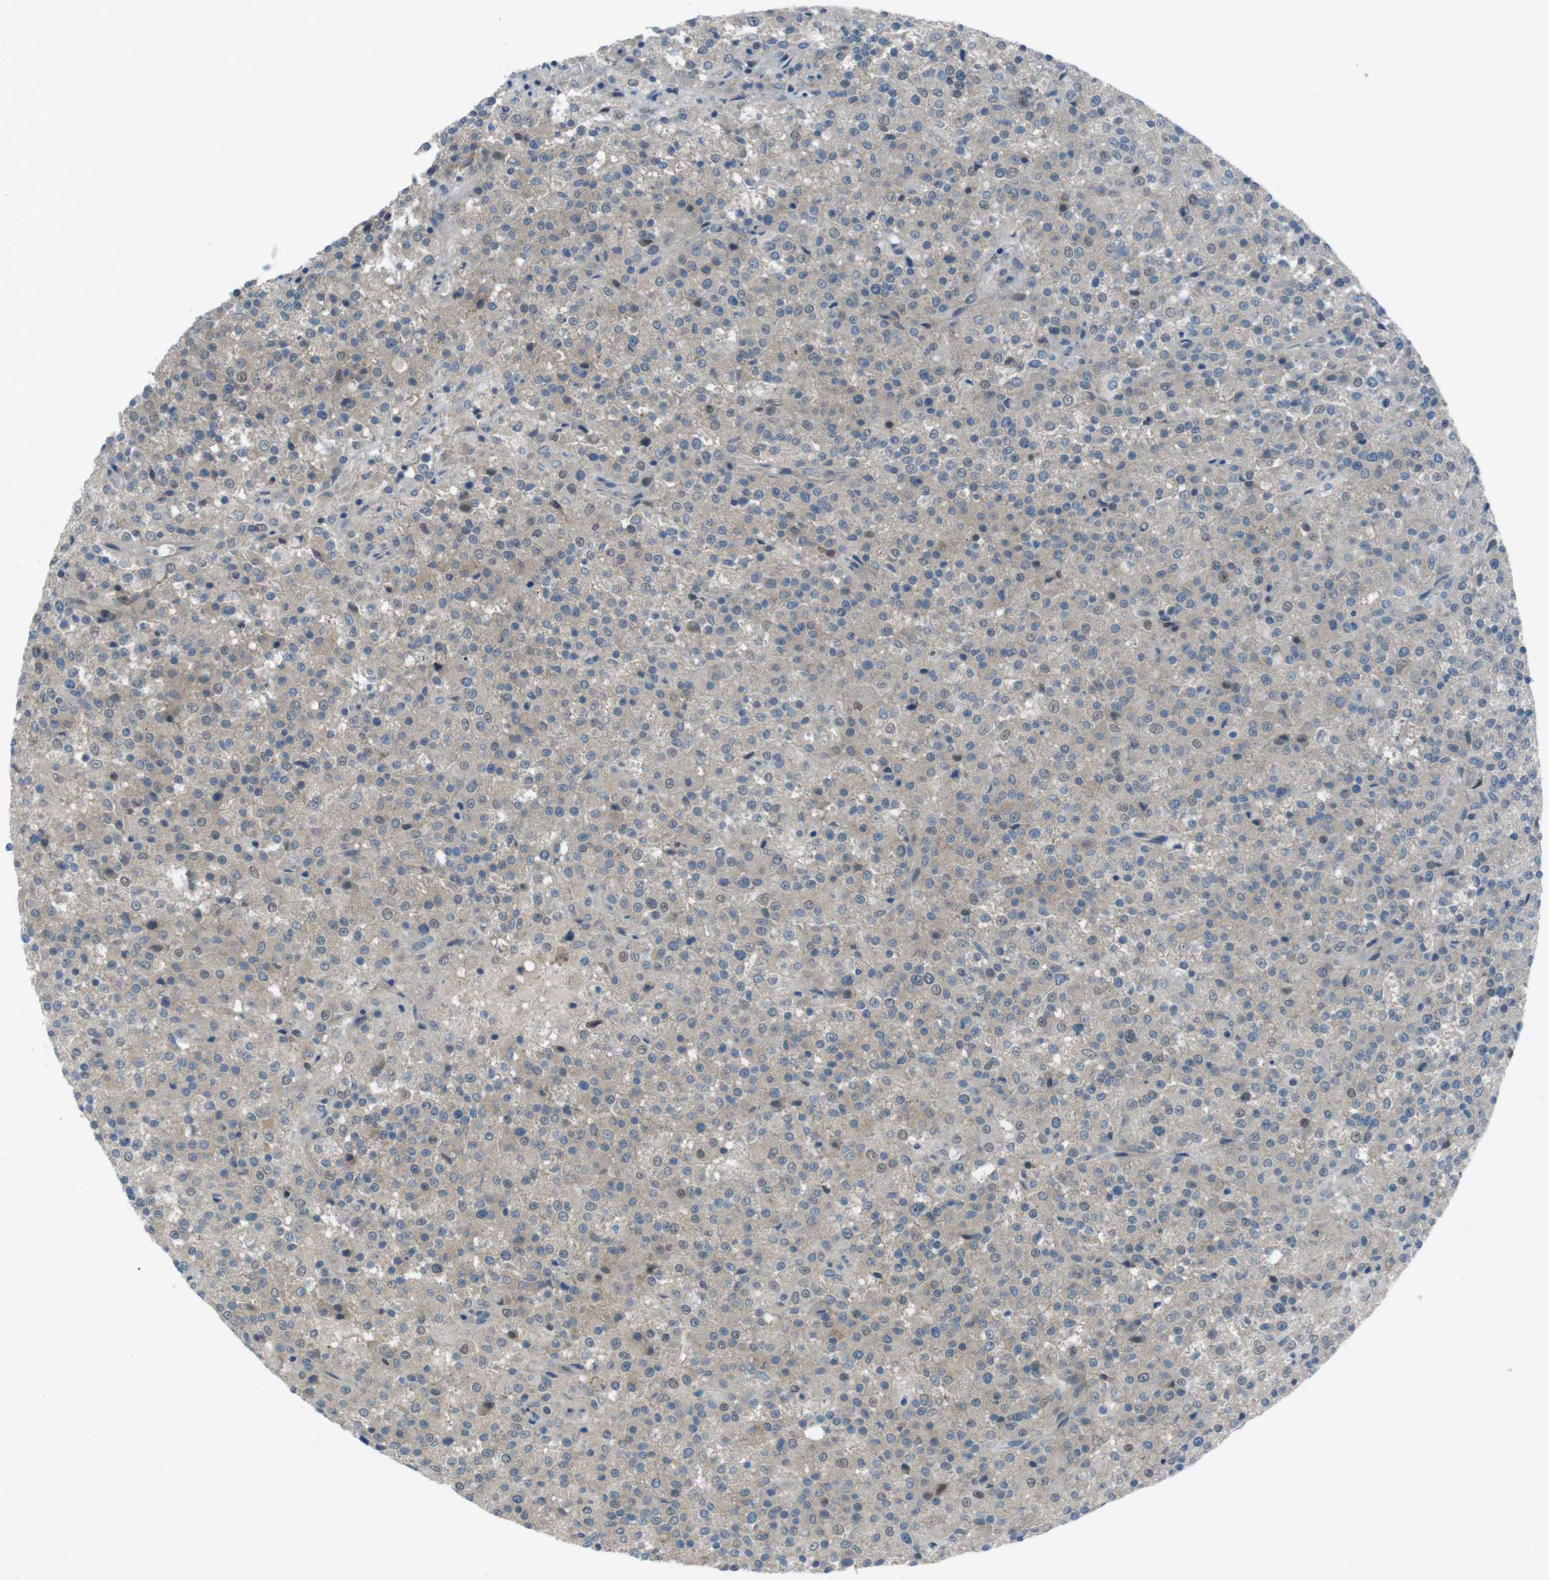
{"staining": {"intensity": "negative", "quantity": "none", "location": "none"}, "tissue": "testis cancer", "cell_type": "Tumor cells", "image_type": "cancer", "snomed": [{"axis": "morphology", "description": "Seminoma, NOS"}, {"axis": "topography", "description": "Testis"}], "caption": "IHC of testis seminoma reveals no positivity in tumor cells.", "gene": "ZDHHC20", "patient": {"sex": "male", "age": 59}}